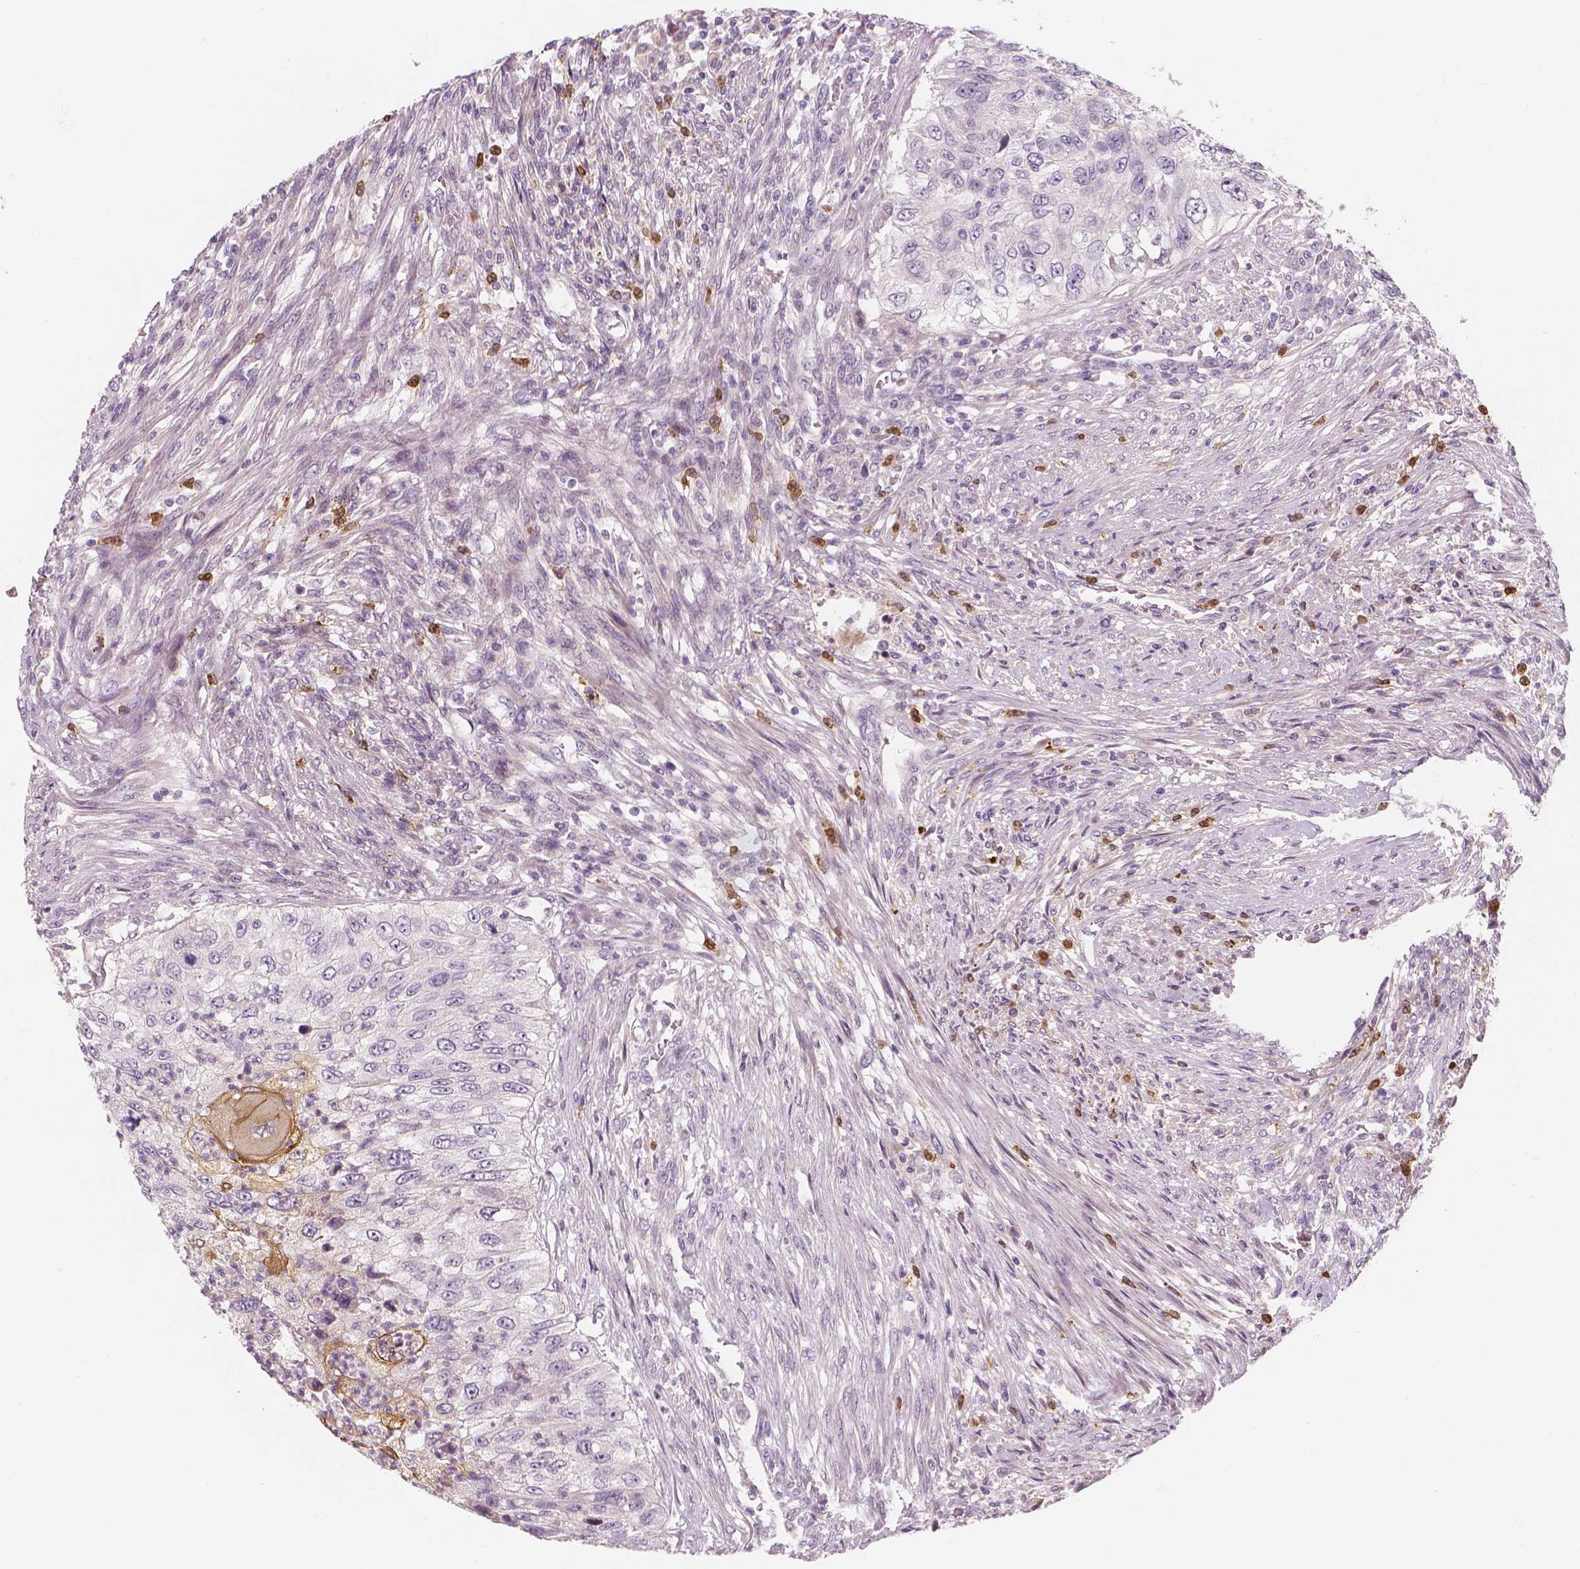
{"staining": {"intensity": "moderate", "quantity": "<25%", "location": "cytoplasmic/membranous"}, "tissue": "urothelial cancer", "cell_type": "Tumor cells", "image_type": "cancer", "snomed": [{"axis": "morphology", "description": "Urothelial carcinoma, High grade"}, {"axis": "topography", "description": "Urinary bladder"}], "caption": "A brown stain shows moderate cytoplasmic/membranous positivity of a protein in human urothelial cancer tumor cells. The staining is performed using DAB brown chromogen to label protein expression. The nuclei are counter-stained blue using hematoxylin.", "gene": "RNASE7", "patient": {"sex": "female", "age": 60}}